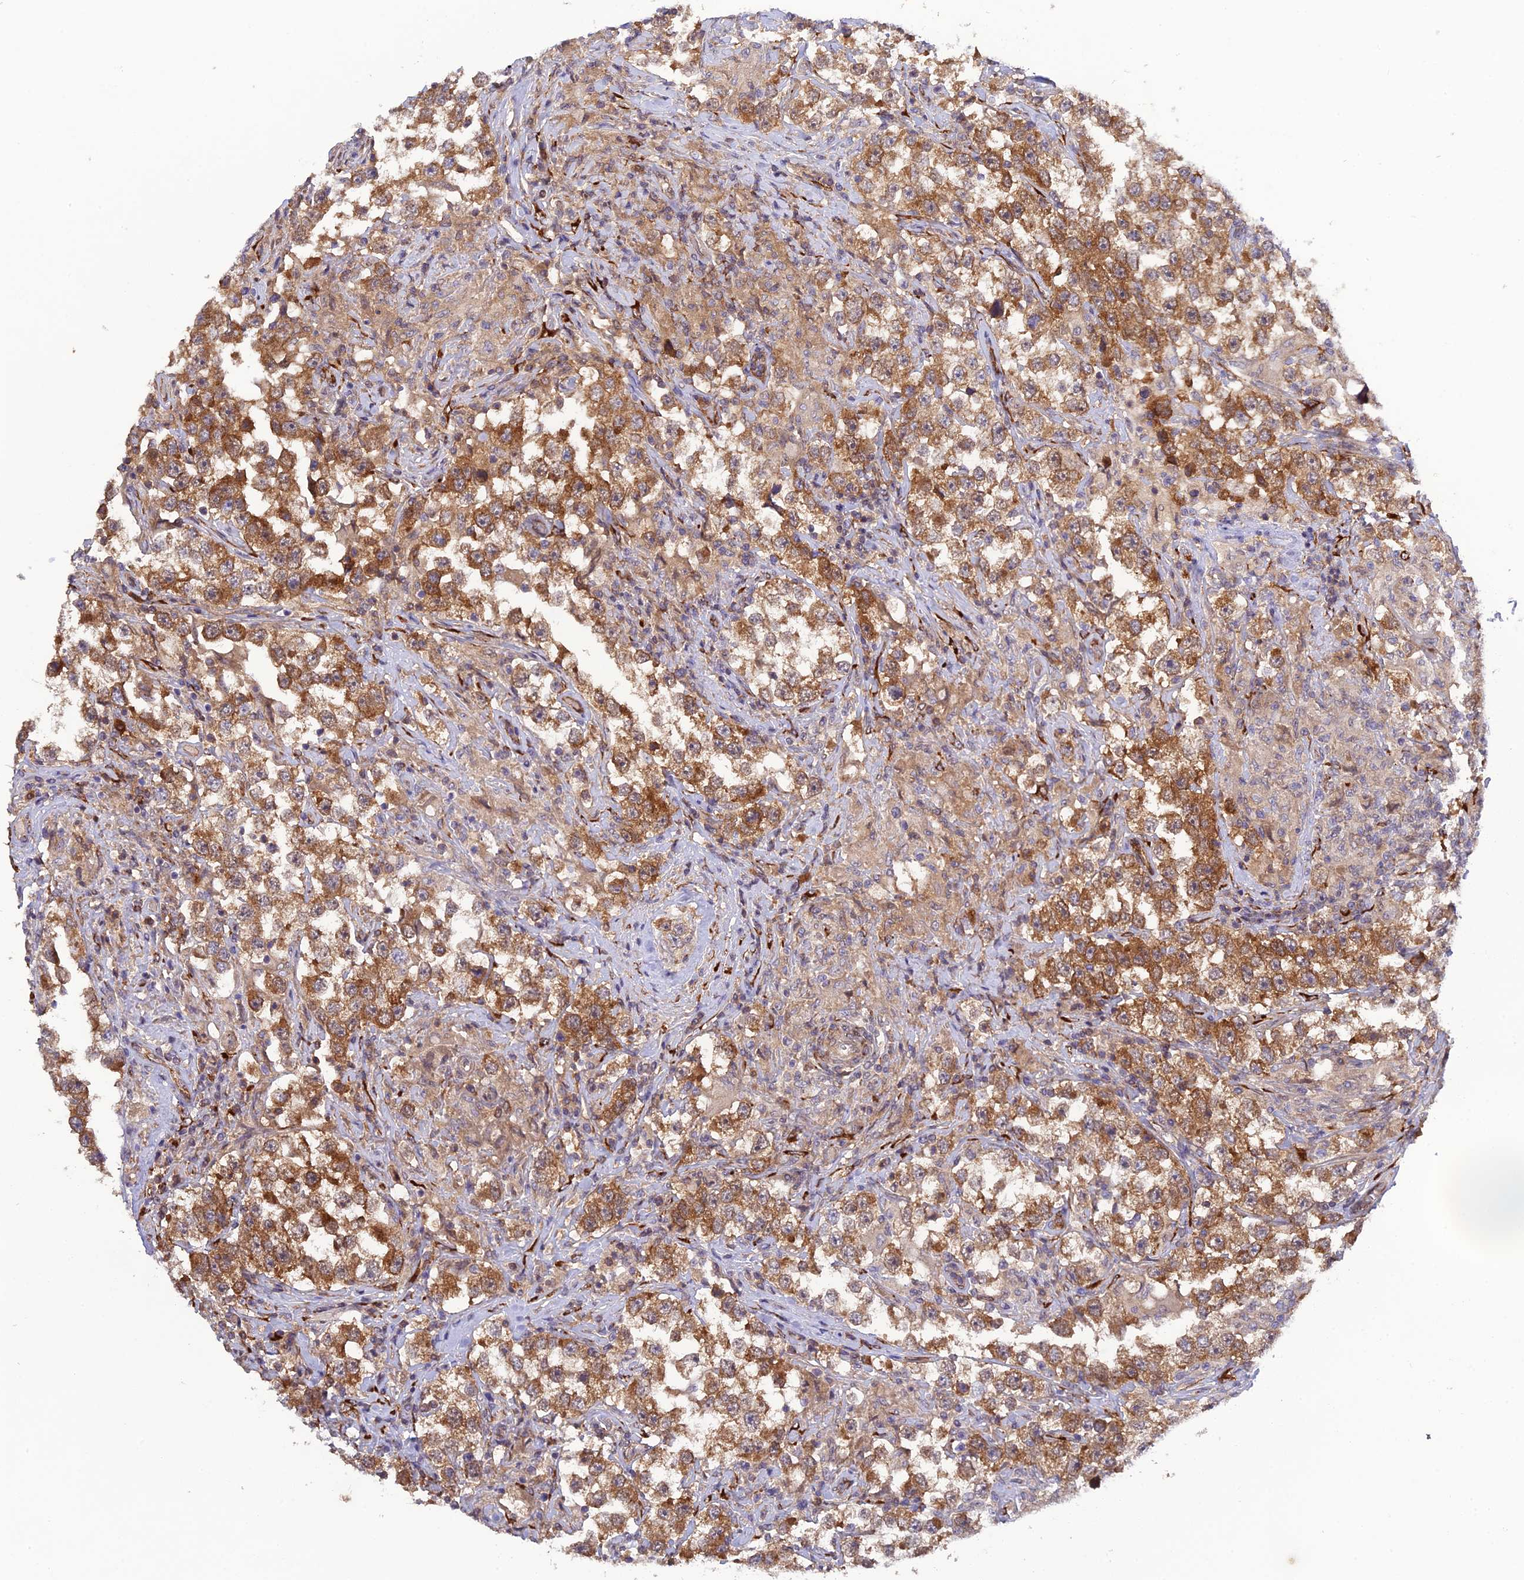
{"staining": {"intensity": "moderate", "quantity": ">75%", "location": "cytoplasmic/membranous"}, "tissue": "testis cancer", "cell_type": "Tumor cells", "image_type": "cancer", "snomed": [{"axis": "morphology", "description": "Seminoma, NOS"}, {"axis": "topography", "description": "Testis"}], "caption": "Seminoma (testis) tissue reveals moderate cytoplasmic/membranous staining in about >75% of tumor cells, visualized by immunohistochemistry.", "gene": "P3H3", "patient": {"sex": "male", "age": 46}}